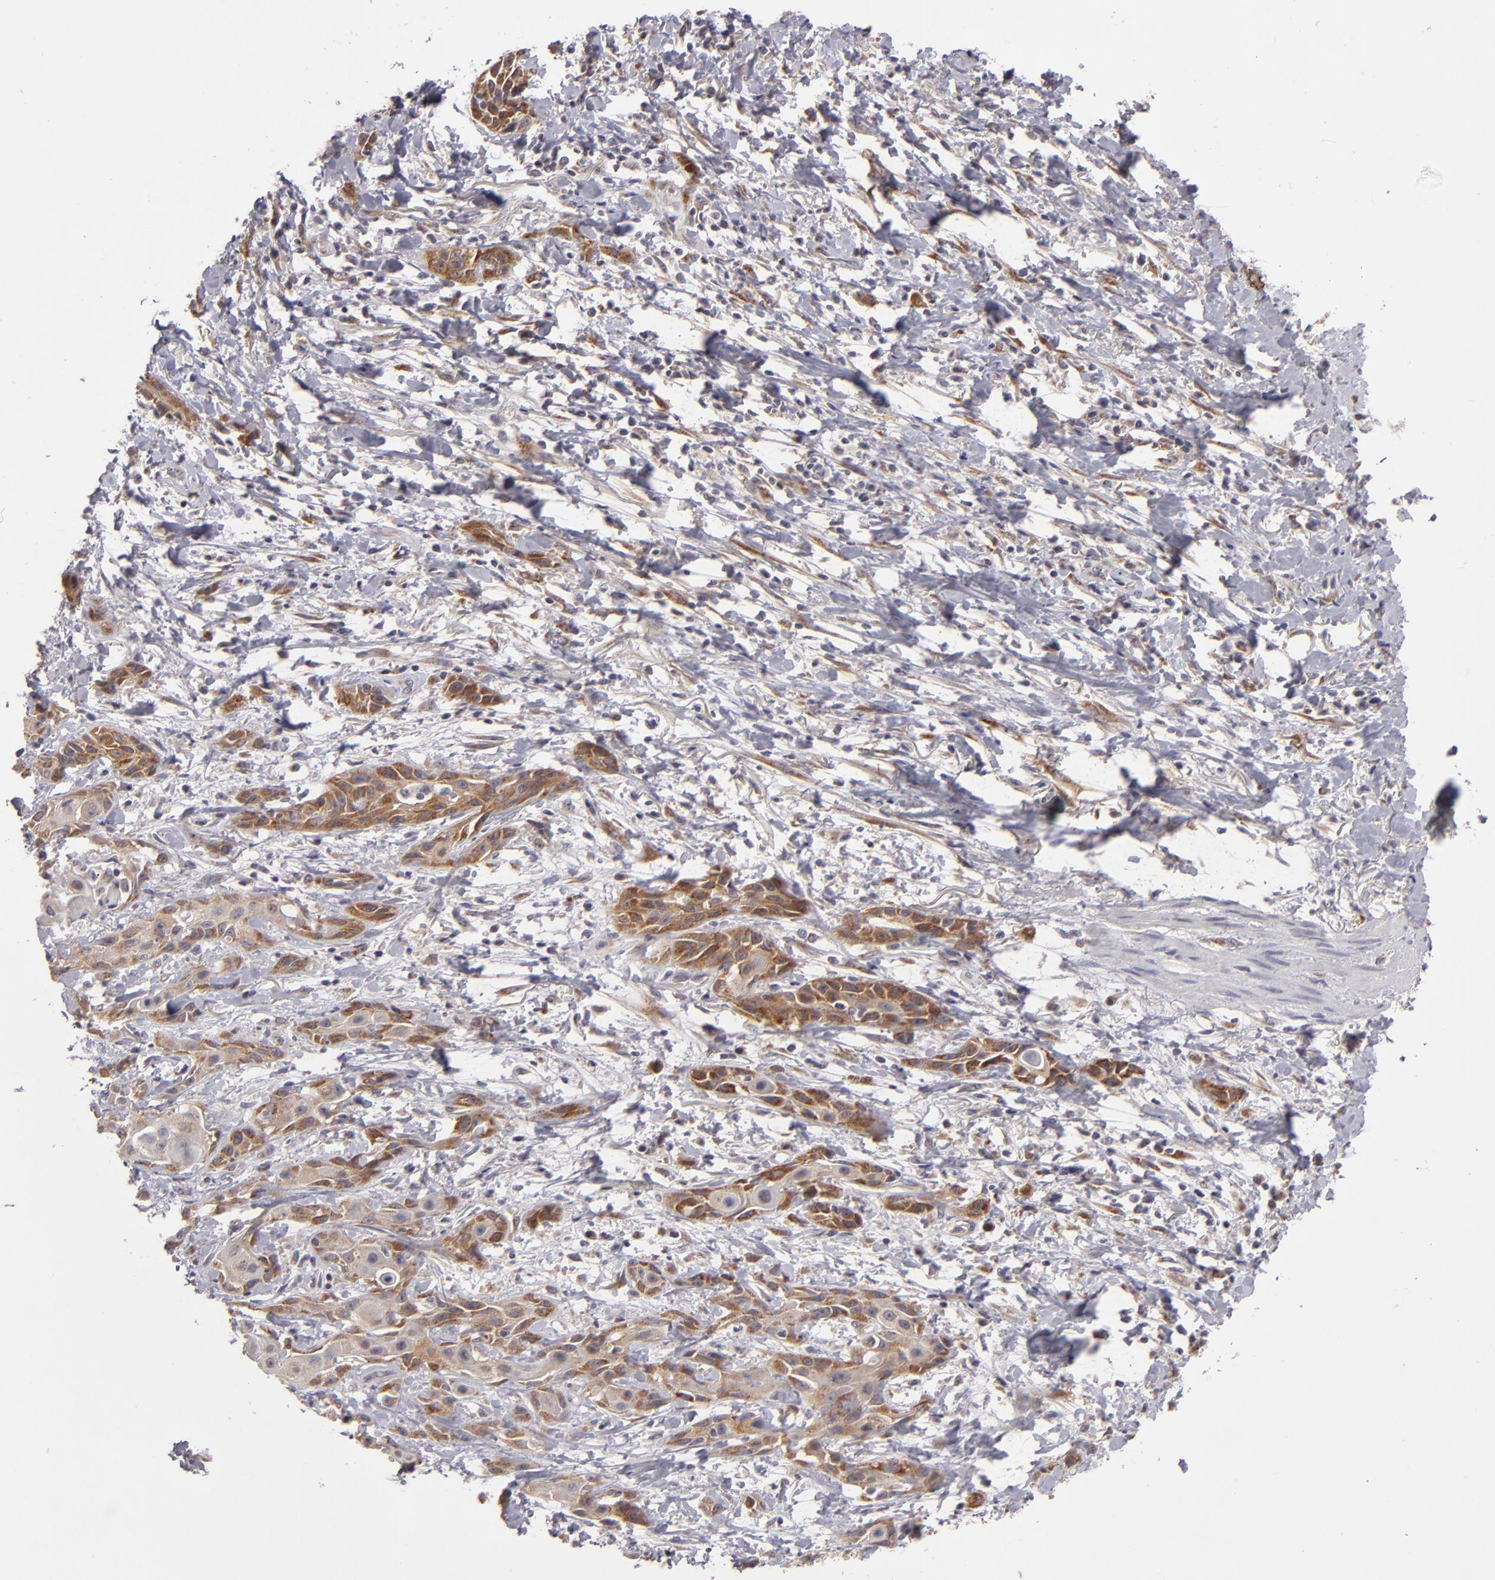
{"staining": {"intensity": "moderate", "quantity": ">75%", "location": "cytoplasmic/membranous"}, "tissue": "skin cancer", "cell_type": "Tumor cells", "image_type": "cancer", "snomed": [{"axis": "morphology", "description": "Squamous cell carcinoma, NOS"}, {"axis": "topography", "description": "Skin"}, {"axis": "topography", "description": "Anal"}], "caption": "Immunohistochemistry micrograph of neoplastic tissue: squamous cell carcinoma (skin) stained using immunohistochemistry displays medium levels of moderate protein expression localized specifically in the cytoplasmic/membranous of tumor cells, appearing as a cytoplasmic/membranous brown color.", "gene": "SH2D4A", "patient": {"sex": "male", "age": 64}}